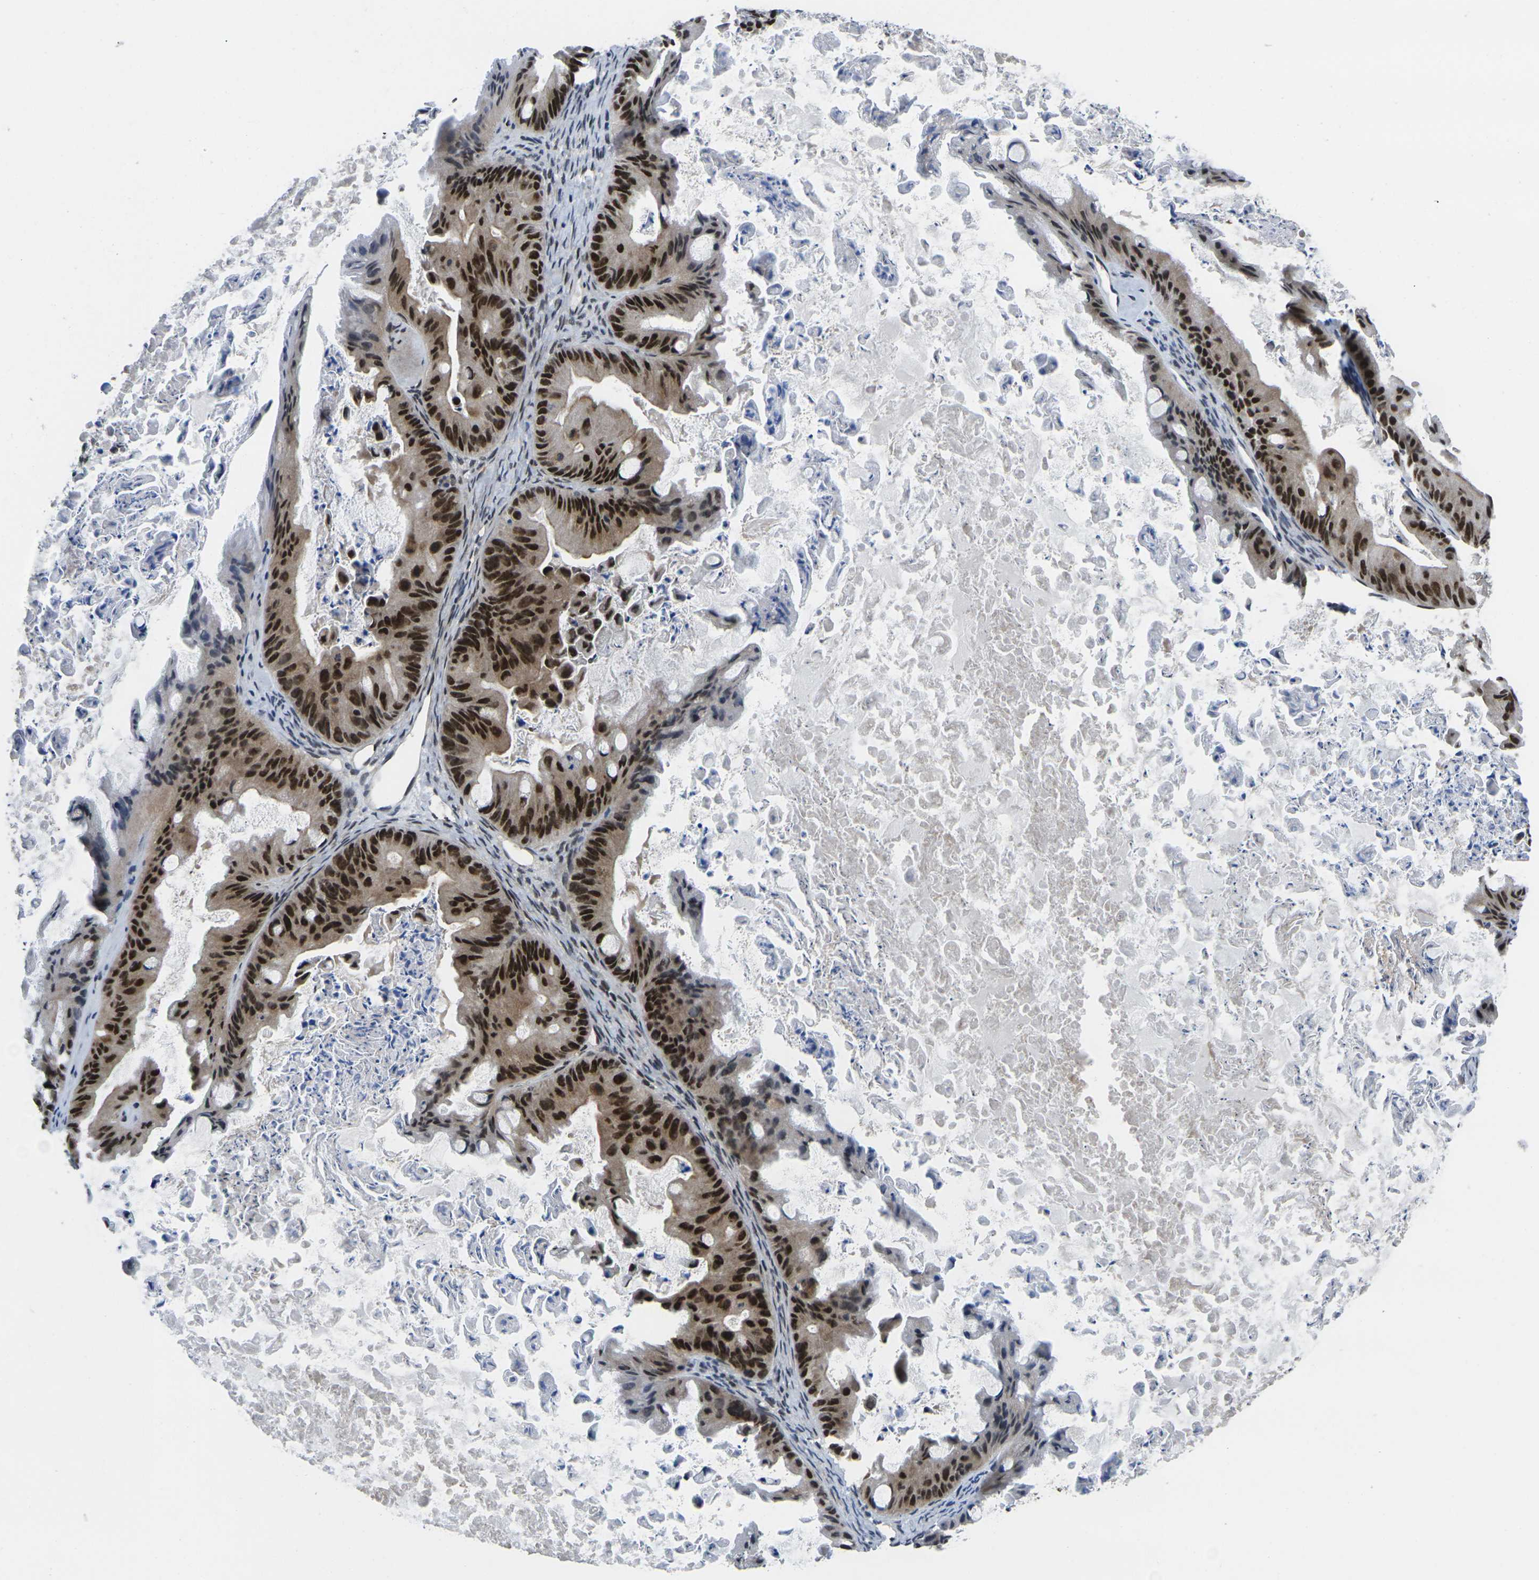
{"staining": {"intensity": "strong", "quantity": ">75%", "location": "cytoplasmic/membranous,nuclear"}, "tissue": "ovarian cancer", "cell_type": "Tumor cells", "image_type": "cancer", "snomed": [{"axis": "morphology", "description": "Cystadenocarcinoma, mucinous, NOS"}, {"axis": "topography", "description": "Ovary"}], "caption": "This is an image of IHC staining of mucinous cystadenocarcinoma (ovarian), which shows strong expression in the cytoplasmic/membranous and nuclear of tumor cells.", "gene": "RBM7", "patient": {"sex": "female", "age": 37}}